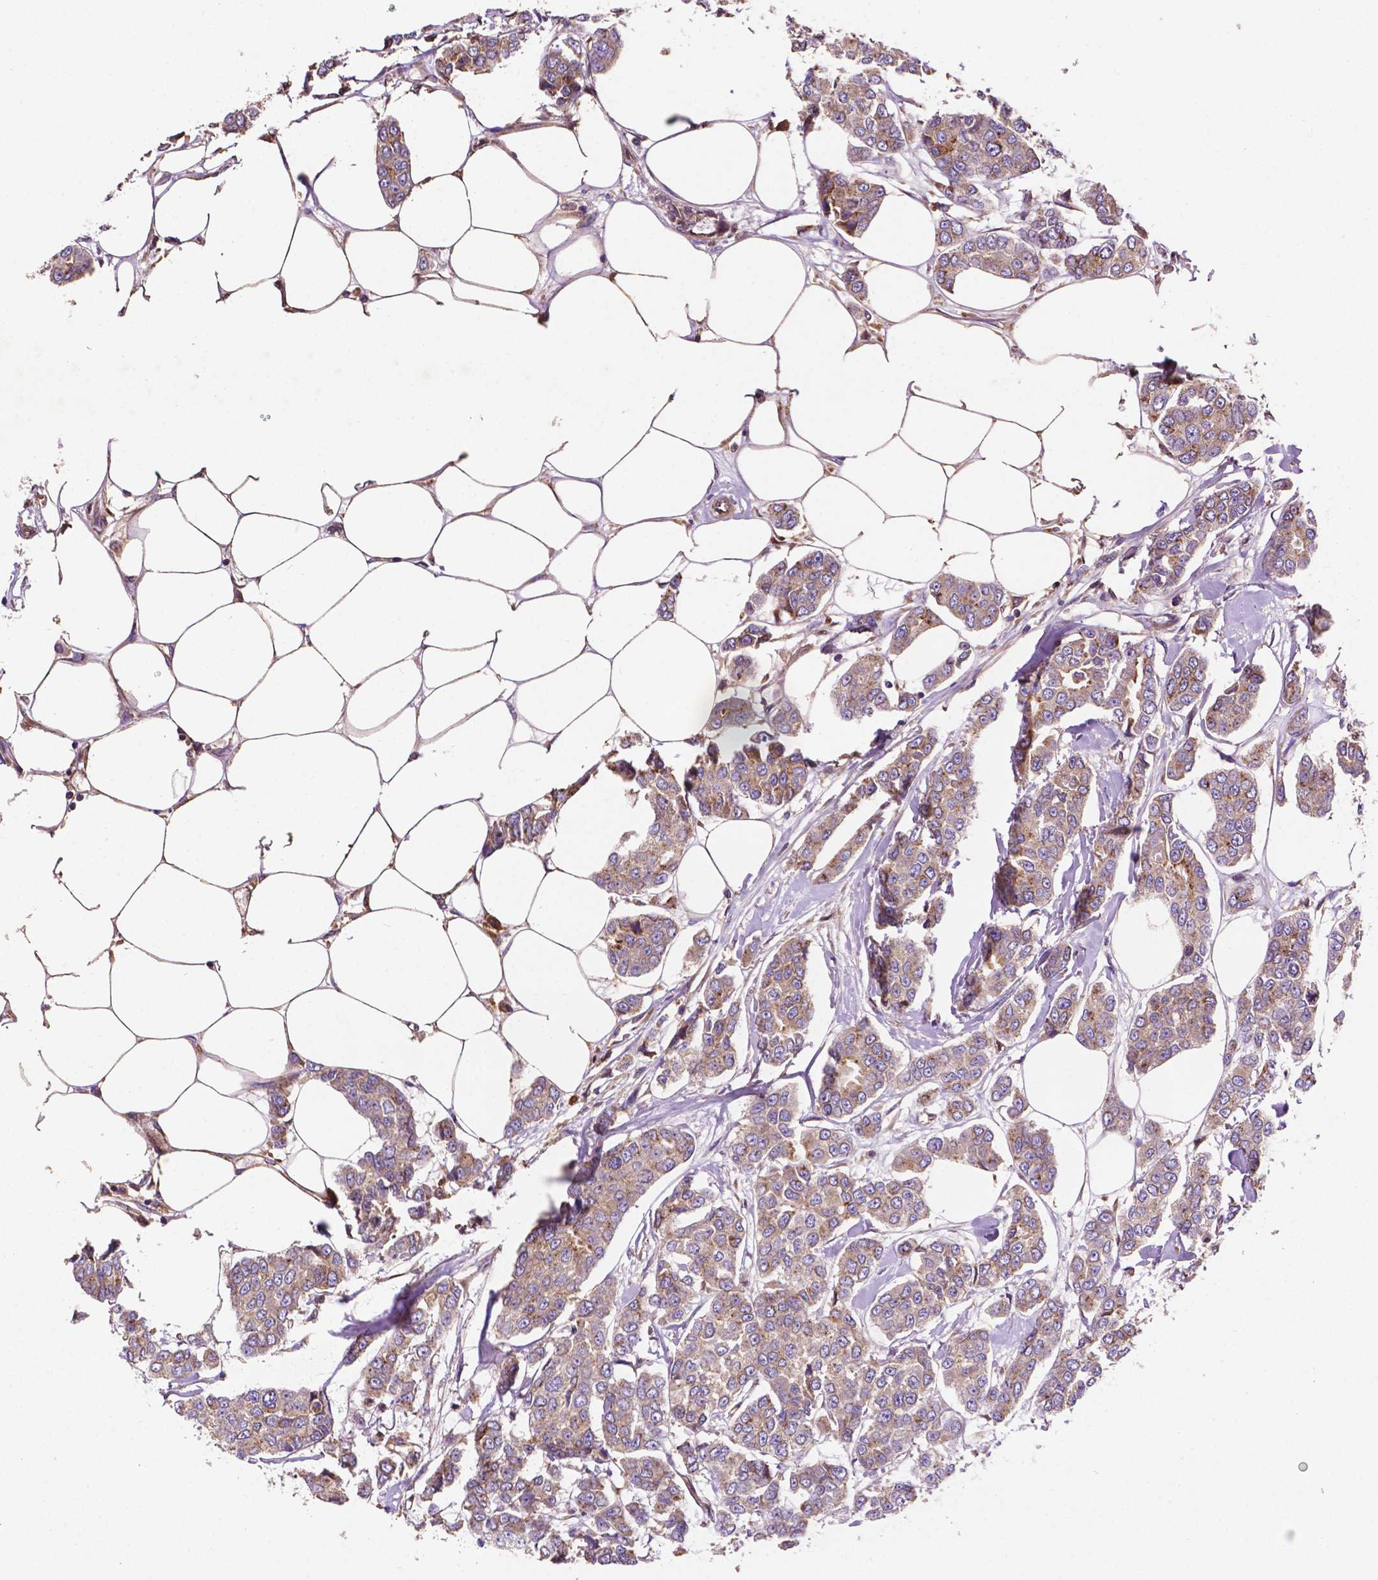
{"staining": {"intensity": "weak", "quantity": ">75%", "location": "cytoplasmic/membranous"}, "tissue": "breast cancer", "cell_type": "Tumor cells", "image_type": "cancer", "snomed": [{"axis": "morphology", "description": "Duct carcinoma"}, {"axis": "topography", "description": "Breast"}], "caption": "IHC of invasive ductal carcinoma (breast) demonstrates low levels of weak cytoplasmic/membranous staining in approximately >75% of tumor cells. Nuclei are stained in blue.", "gene": "CCDC71L", "patient": {"sex": "female", "age": 94}}